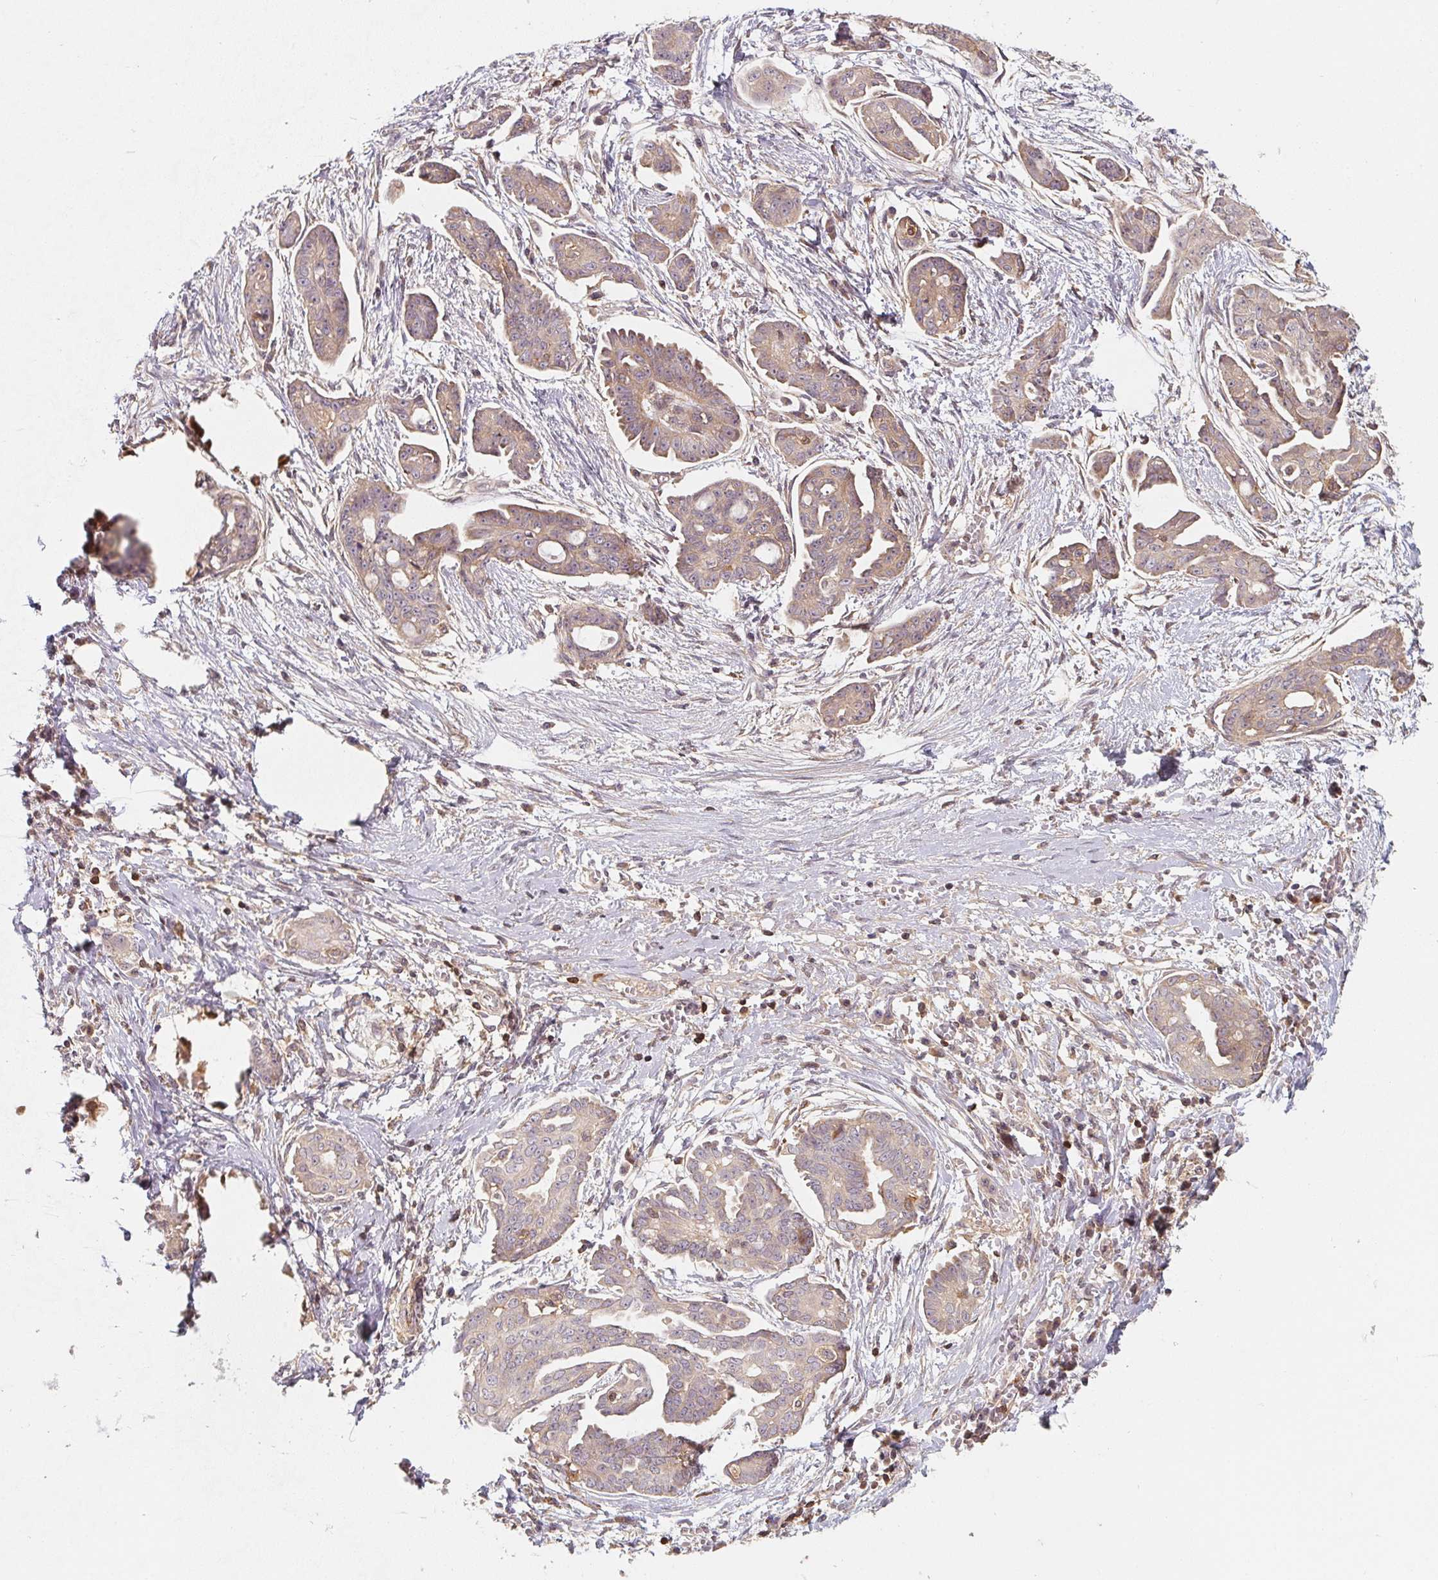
{"staining": {"intensity": "weak", "quantity": "<25%", "location": "cytoplasmic/membranous"}, "tissue": "ovarian cancer", "cell_type": "Tumor cells", "image_type": "cancer", "snomed": [{"axis": "morphology", "description": "Cystadenocarcinoma, serous, NOS"}, {"axis": "topography", "description": "Ovary"}], "caption": "Human serous cystadenocarcinoma (ovarian) stained for a protein using immunohistochemistry displays no positivity in tumor cells.", "gene": "ANKRD13A", "patient": {"sex": "female", "age": 71}}